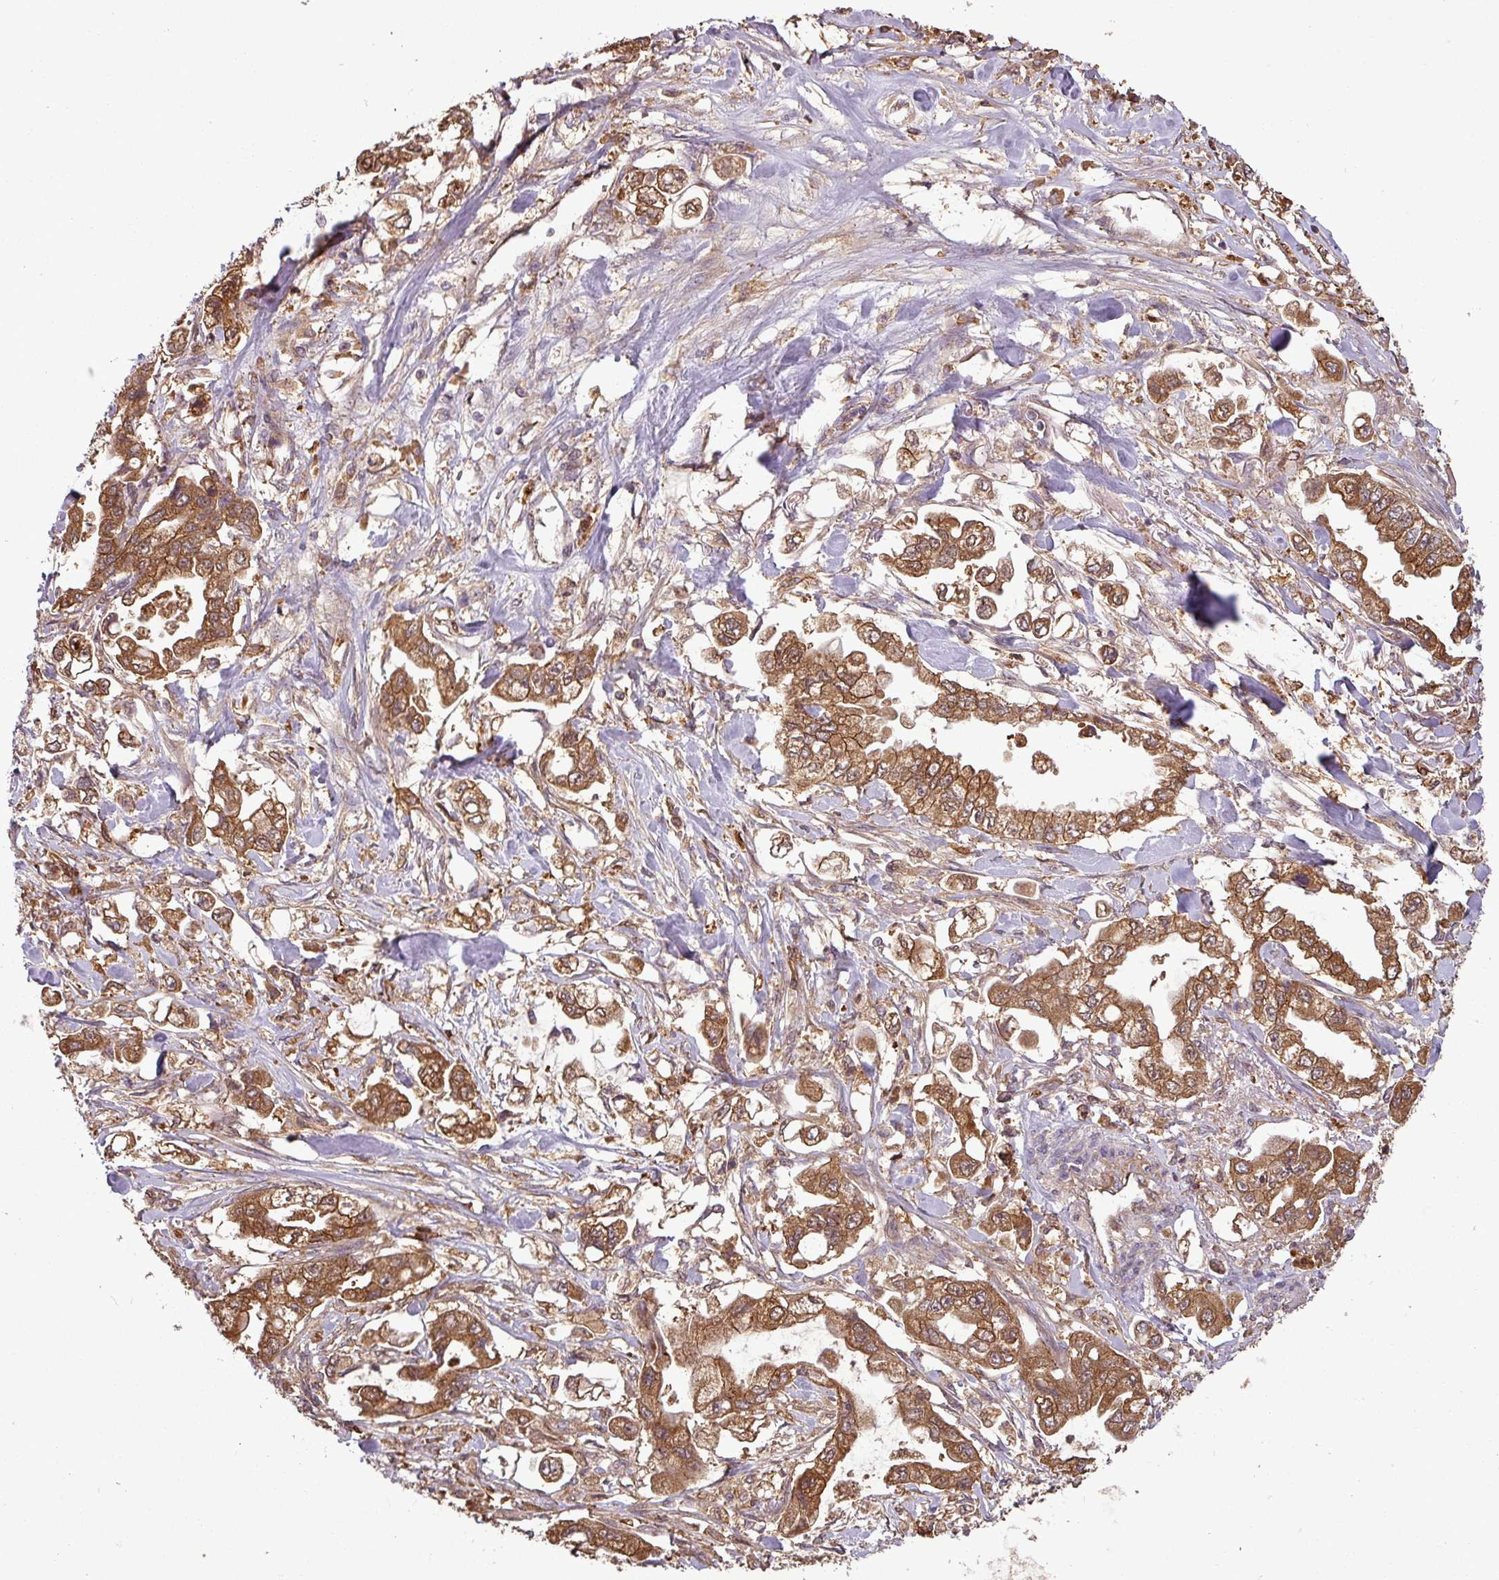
{"staining": {"intensity": "moderate", "quantity": ">75%", "location": "cytoplasmic/membranous"}, "tissue": "stomach cancer", "cell_type": "Tumor cells", "image_type": "cancer", "snomed": [{"axis": "morphology", "description": "Adenocarcinoma, NOS"}, {"axis": "topography", "description": "Stomach"}], "caption": "Immunohistochemical staining of stomach adenocarcinoma exhibits medium levels of moderate cytoplasmic/membranous staining in about >75% of tumor cells.", "gene": "NT5C3A", "patient": {"sex": "male", "age": 62}}